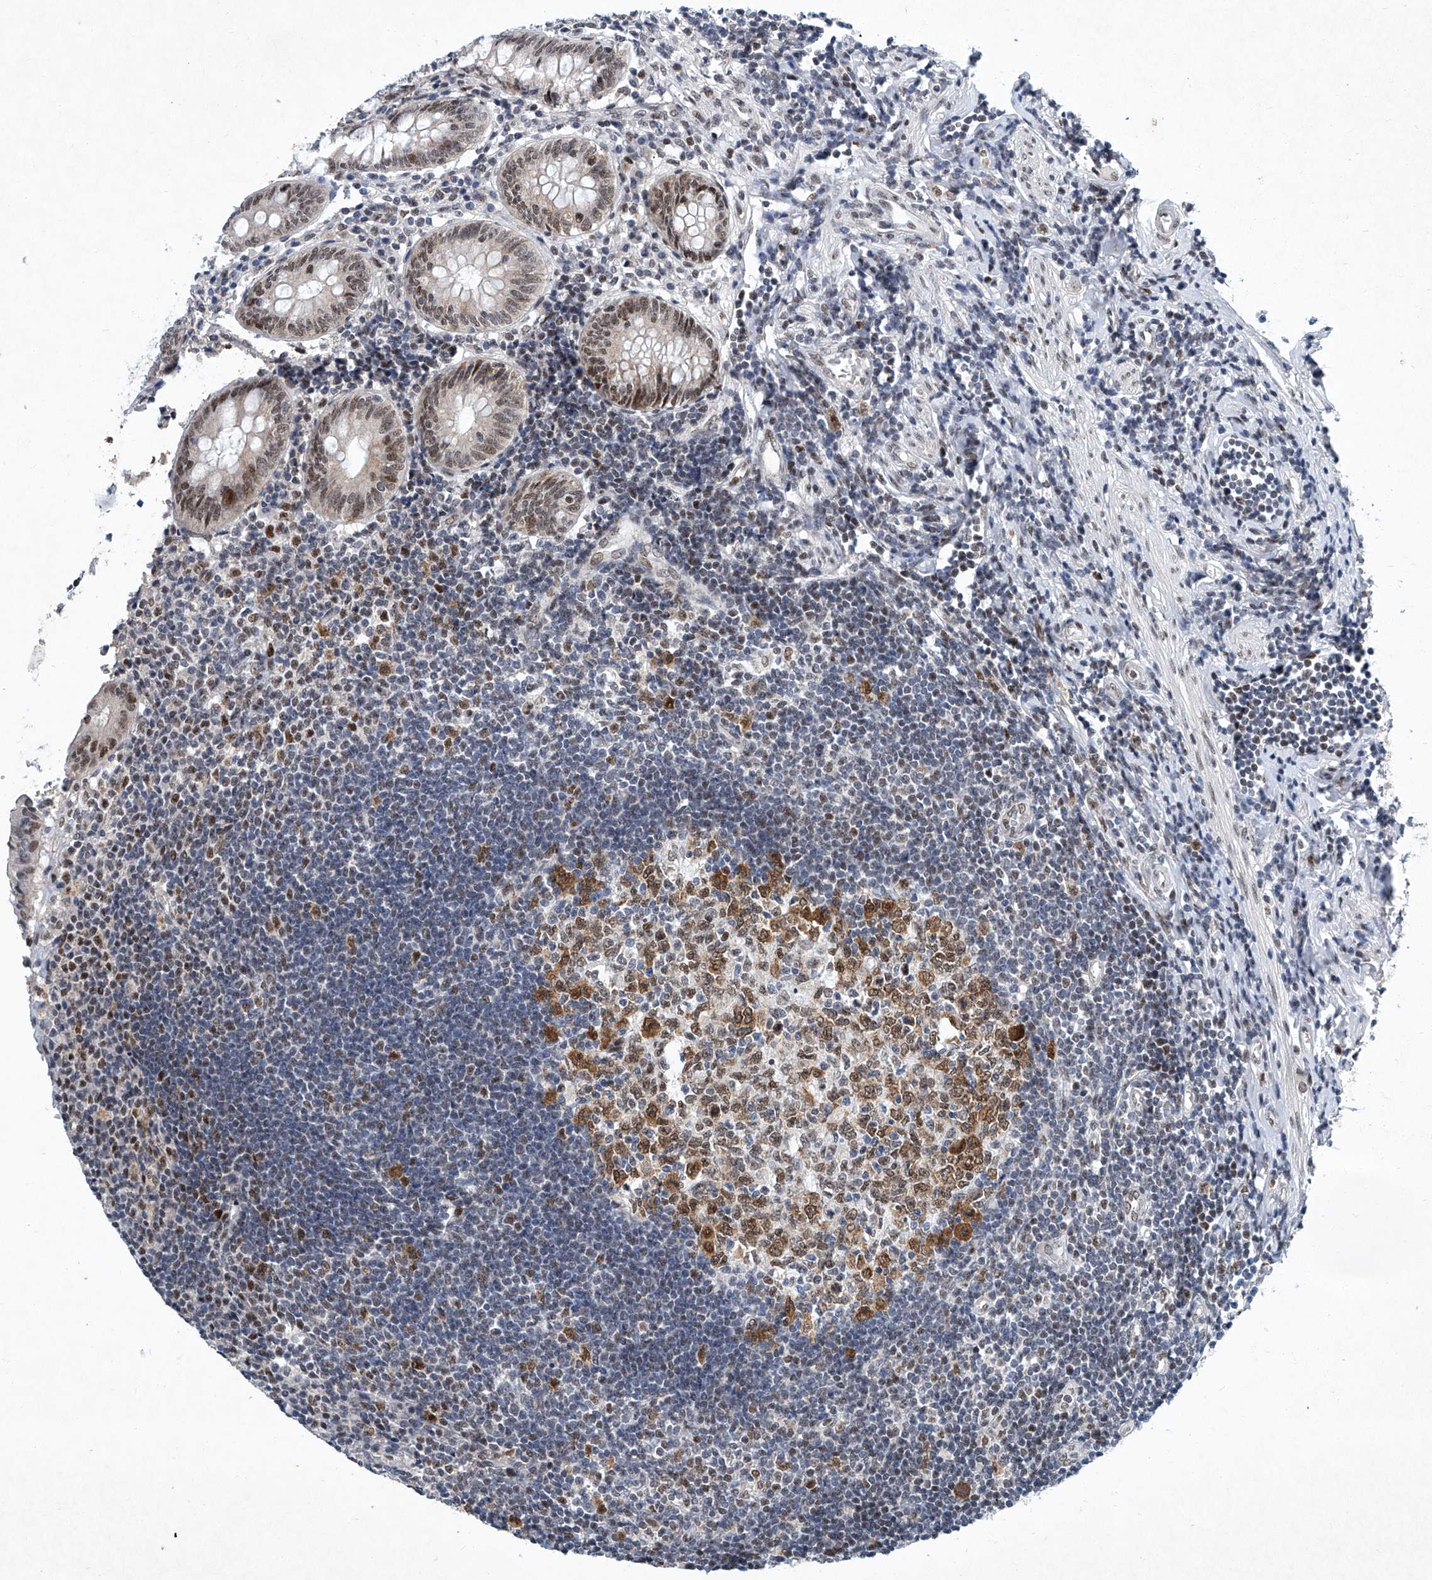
{"staining": {"intensity": "moderate", "quantity": ">75%", "location": "nuclear"}, "tissue": "appendix", "cell_type": "Glandular cells", "image_type": "normal", "snomed": [{"axis": "morphology", "description": "Normal tissue, NOS"}, {"axis": "topography", "description": "Appendix"}], "caption": "Benign appendix displays moderate nuclear expression in approximately >75% of glandular cells Using DAB (brown) and hematoxylin (blue) stains, captured at high magnification using brightfield microscopy..", "gene": "TFDP1", "patient": {"sex": "female", "age": 54}}